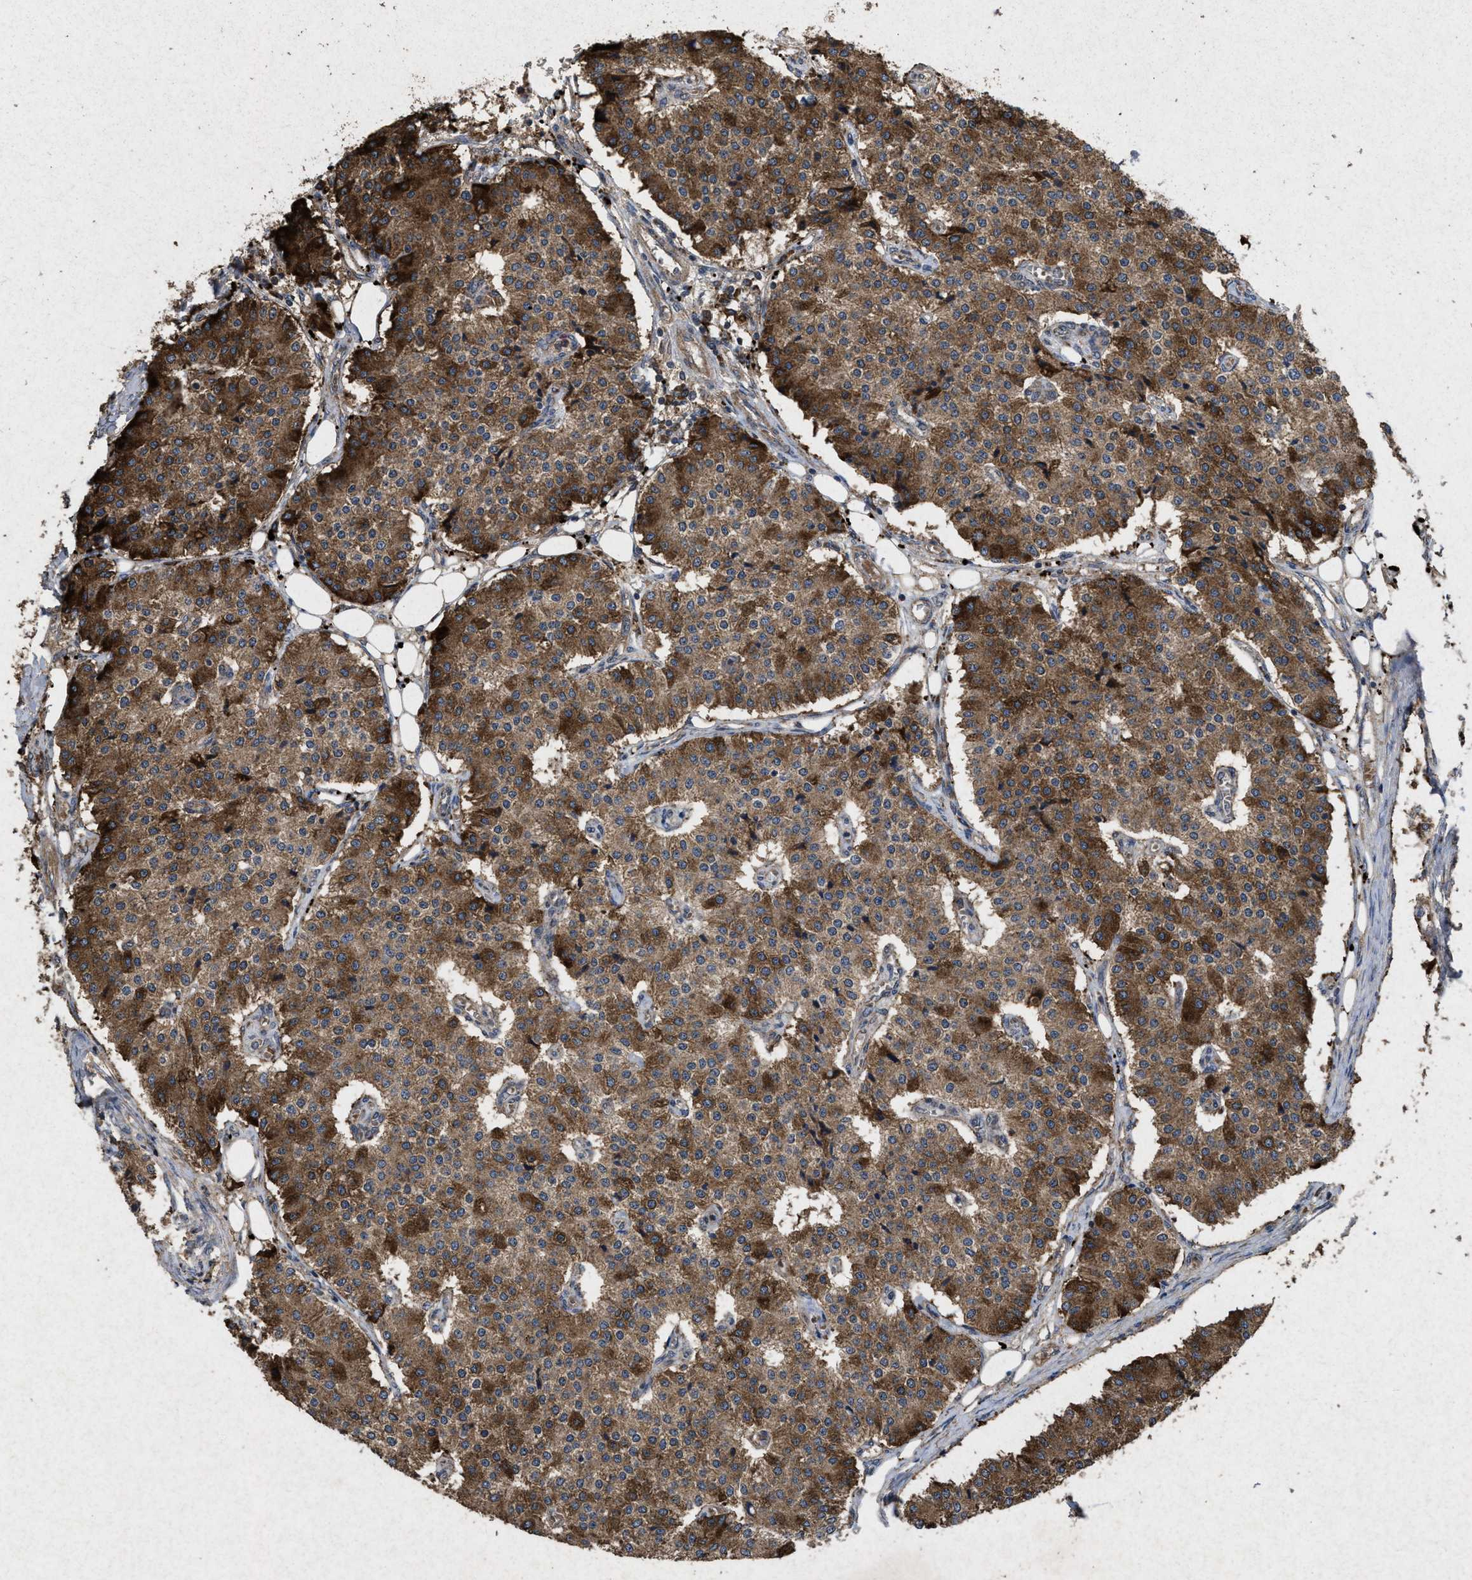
{"staining": {"intensity": "moderate", "quantity": ">75%", "location": "cytoplasmic/membranous"}, "tissue": "carcinoid", "cell_type": "Tumor cells", "image_type": "cancer", "snomed": [{"axis": "morphology", "description": "Carcinoid, malignant, NOS"}, {"axis": "topography", "description": "Colon"}], "caption": "Immunohistochemical staining of malignant carcinoid displays moderate cytoplasmic/membranous protein staining in approximately >75% of tumor cells.", "gene": "MSI2", "patient": {"sex": "female", "age": 52}}